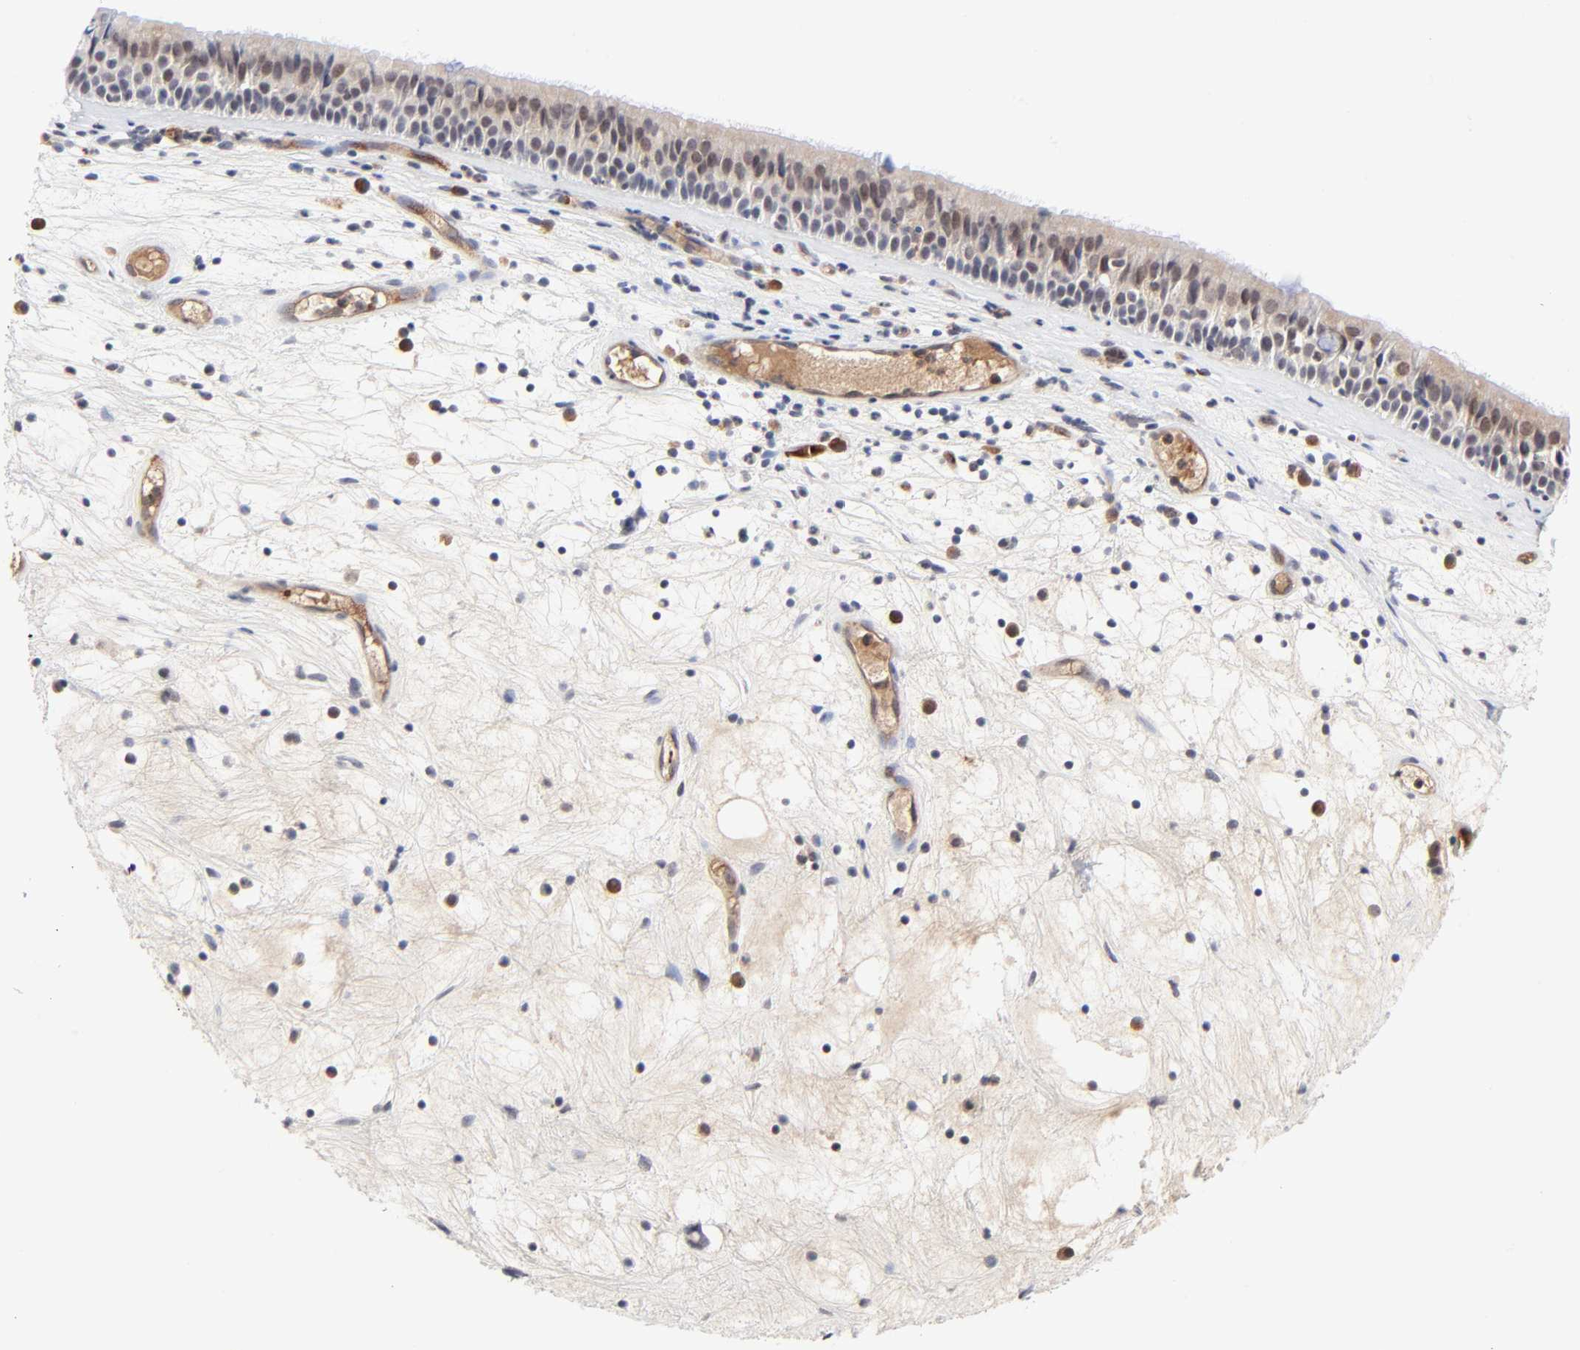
{"staining": {"intensity": "weak", "quantity": ">75%", "location": "cytoplasmic/membranous,nuclear"}, "tissue": "nasopharynx", "cell_type": "Respiratory epithelial cells", "image_type": "normal", "snomed": [{"axis": "morphology", "description": "Normal tissue, NOS"}, {"axis": "topography", "description": "Nasopharynx"}], "caption": "The micrograph reveals staining of benign nasopharynx, revealing weak cytoplasmic/membranous,nuclear protein staining (brown color) within respiratory epithelial cells.", "gene": "CASP10", "patient": {"sex": "female", "age": 78}}